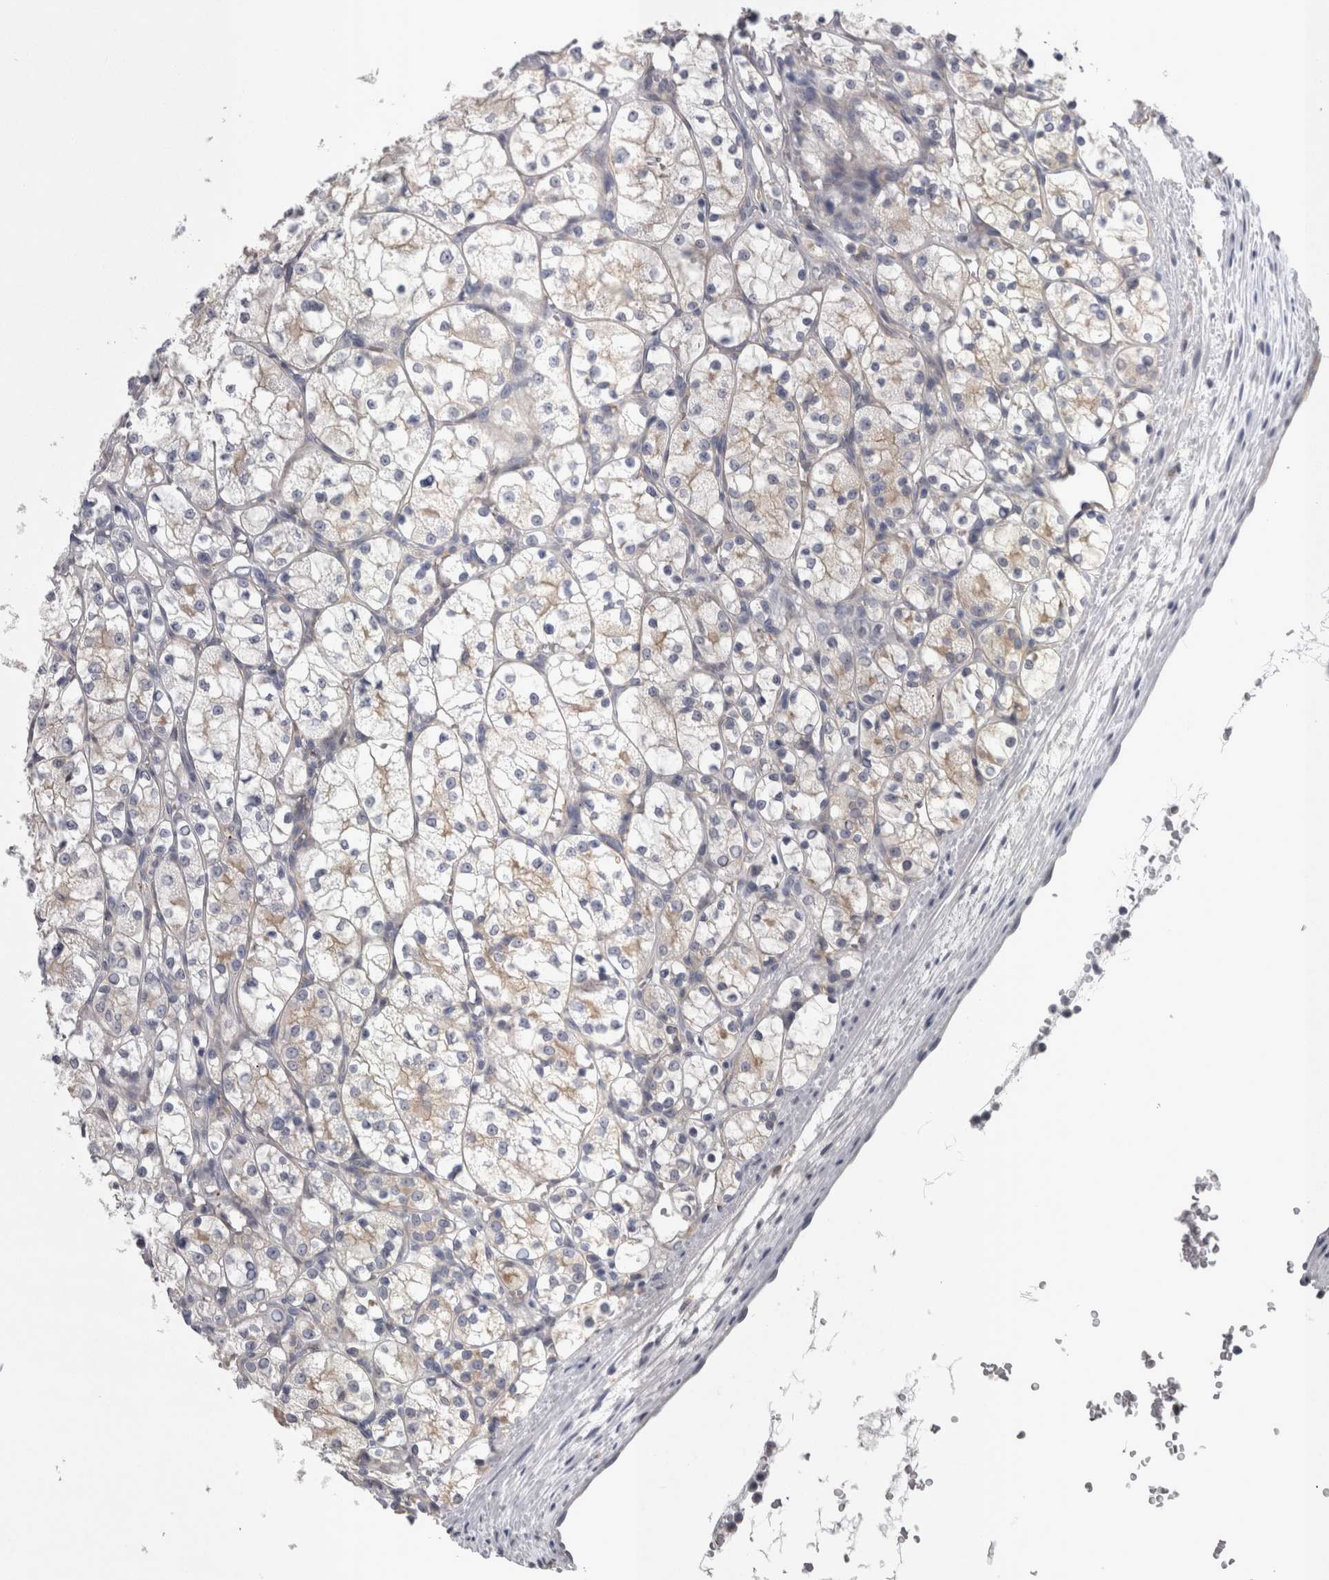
{"staining": {"intensity": "weak", "quantity": "<25%", "location": "cytoplasmic/membranous"}, "tissue": "renal cancer", "cell_type": "Tumor cells", "image_type": "cancer", "snomed": [{"axis": "morphology", "description": "Adenocarcinoma, NOS"}, {"axis": "topography", "description": "Kidney"}], "caption": "Immunohistochemistry micrograph of neoplastic tissue: renal cancer stained with DAB (3,3'-diaminobenzidine) displays no significant protein positivity in tumor cells.", "gene": "LYZL6", "patient": {"sex": "female", "age": 69}}